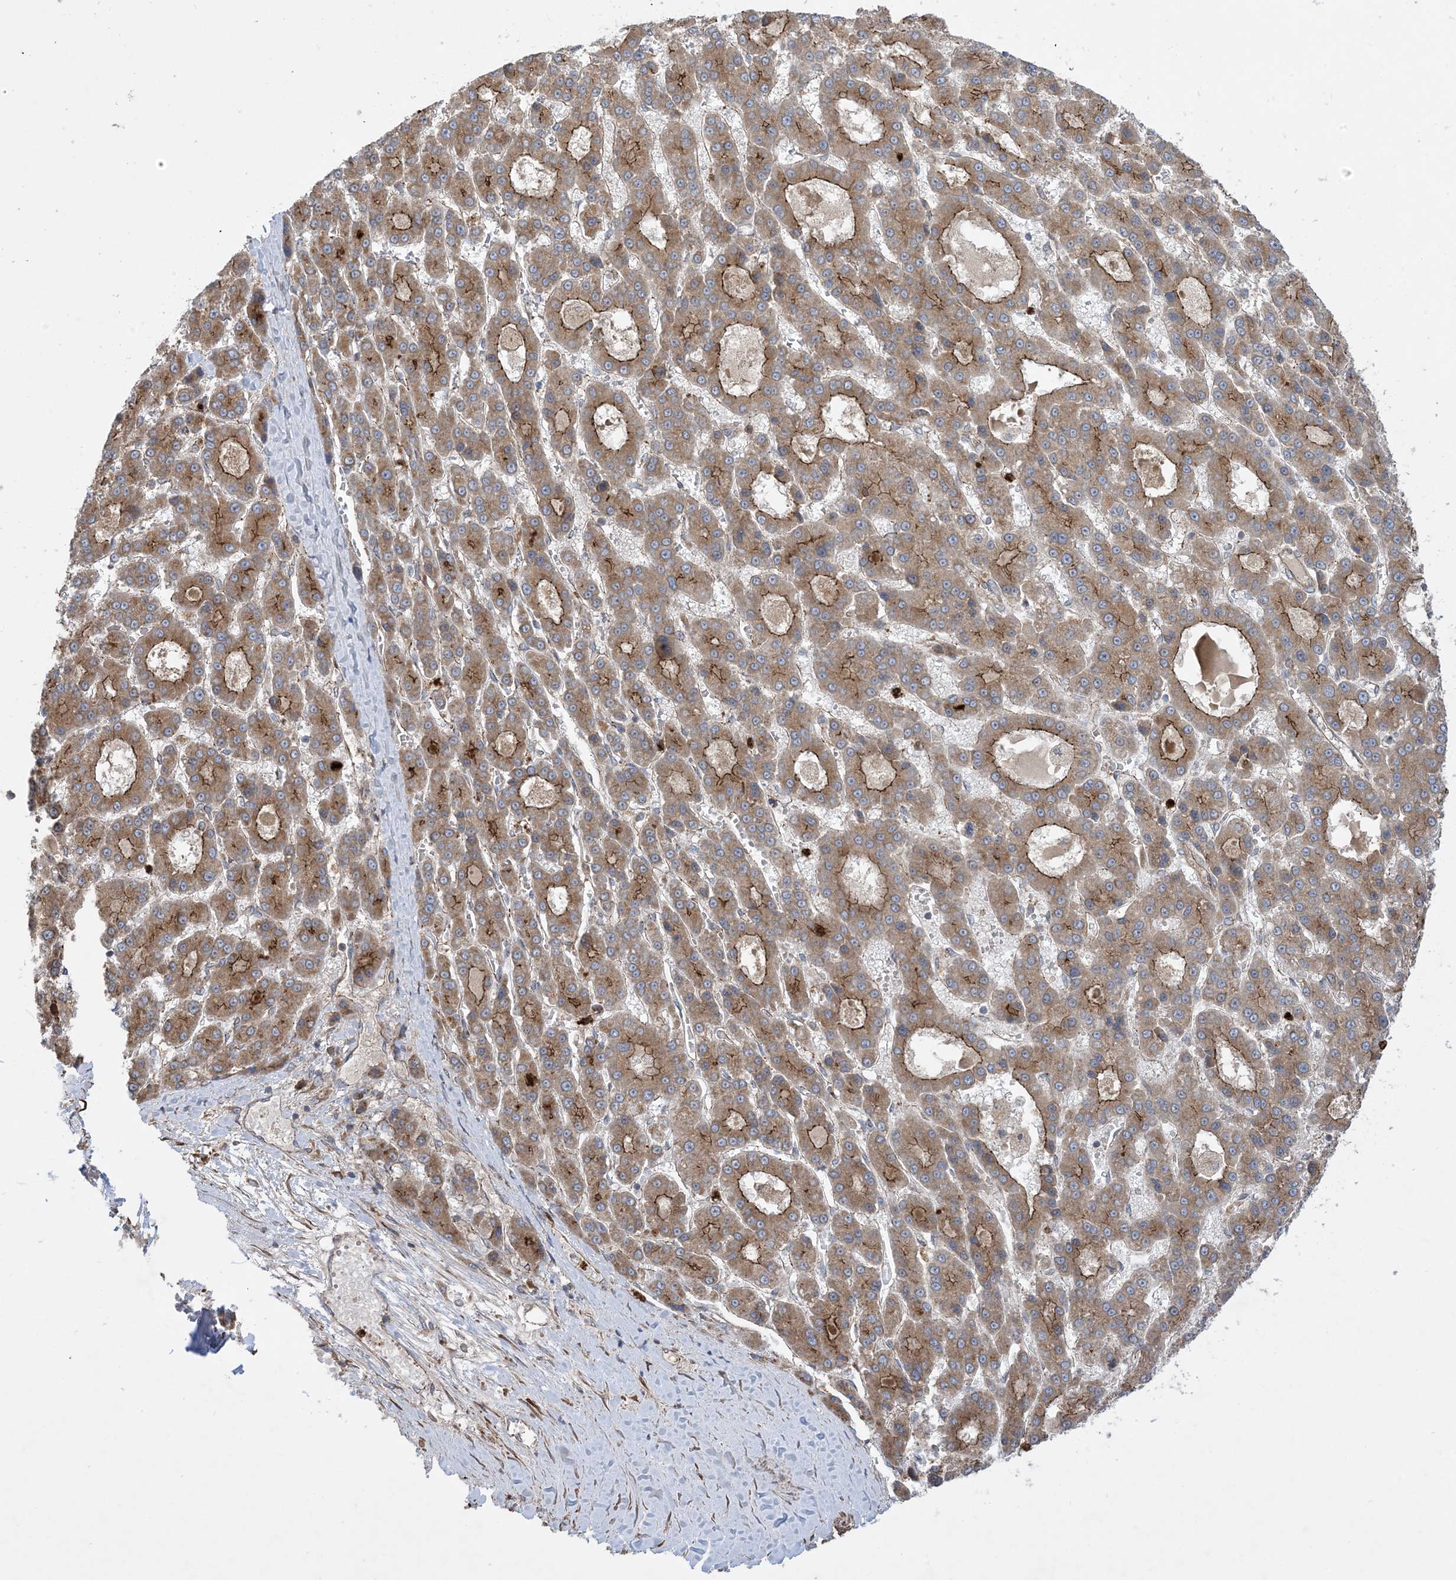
{"staining": {"intensity": "moderate", "quantity": ">75%", "location": "cytoplasmic/membranous"}, "tissue": "liver cancer", "cell_type": "Tumor cells", "image_type": "cancer", "snomed": [{"axis": "morphology", "description": "Carcinoma, Hepatocellular, NOS"}, {"axis": "topography", "description": "Liver"}], "caption": "Liver cancer (hepatocellular carcinoma) stained with a brown dye shows moderate cytoplasmic/membranous positive expression in approximately >75% of tumor cells.", "gene": "OTOP1", "patient": {"sex": "male", "age": 70}}